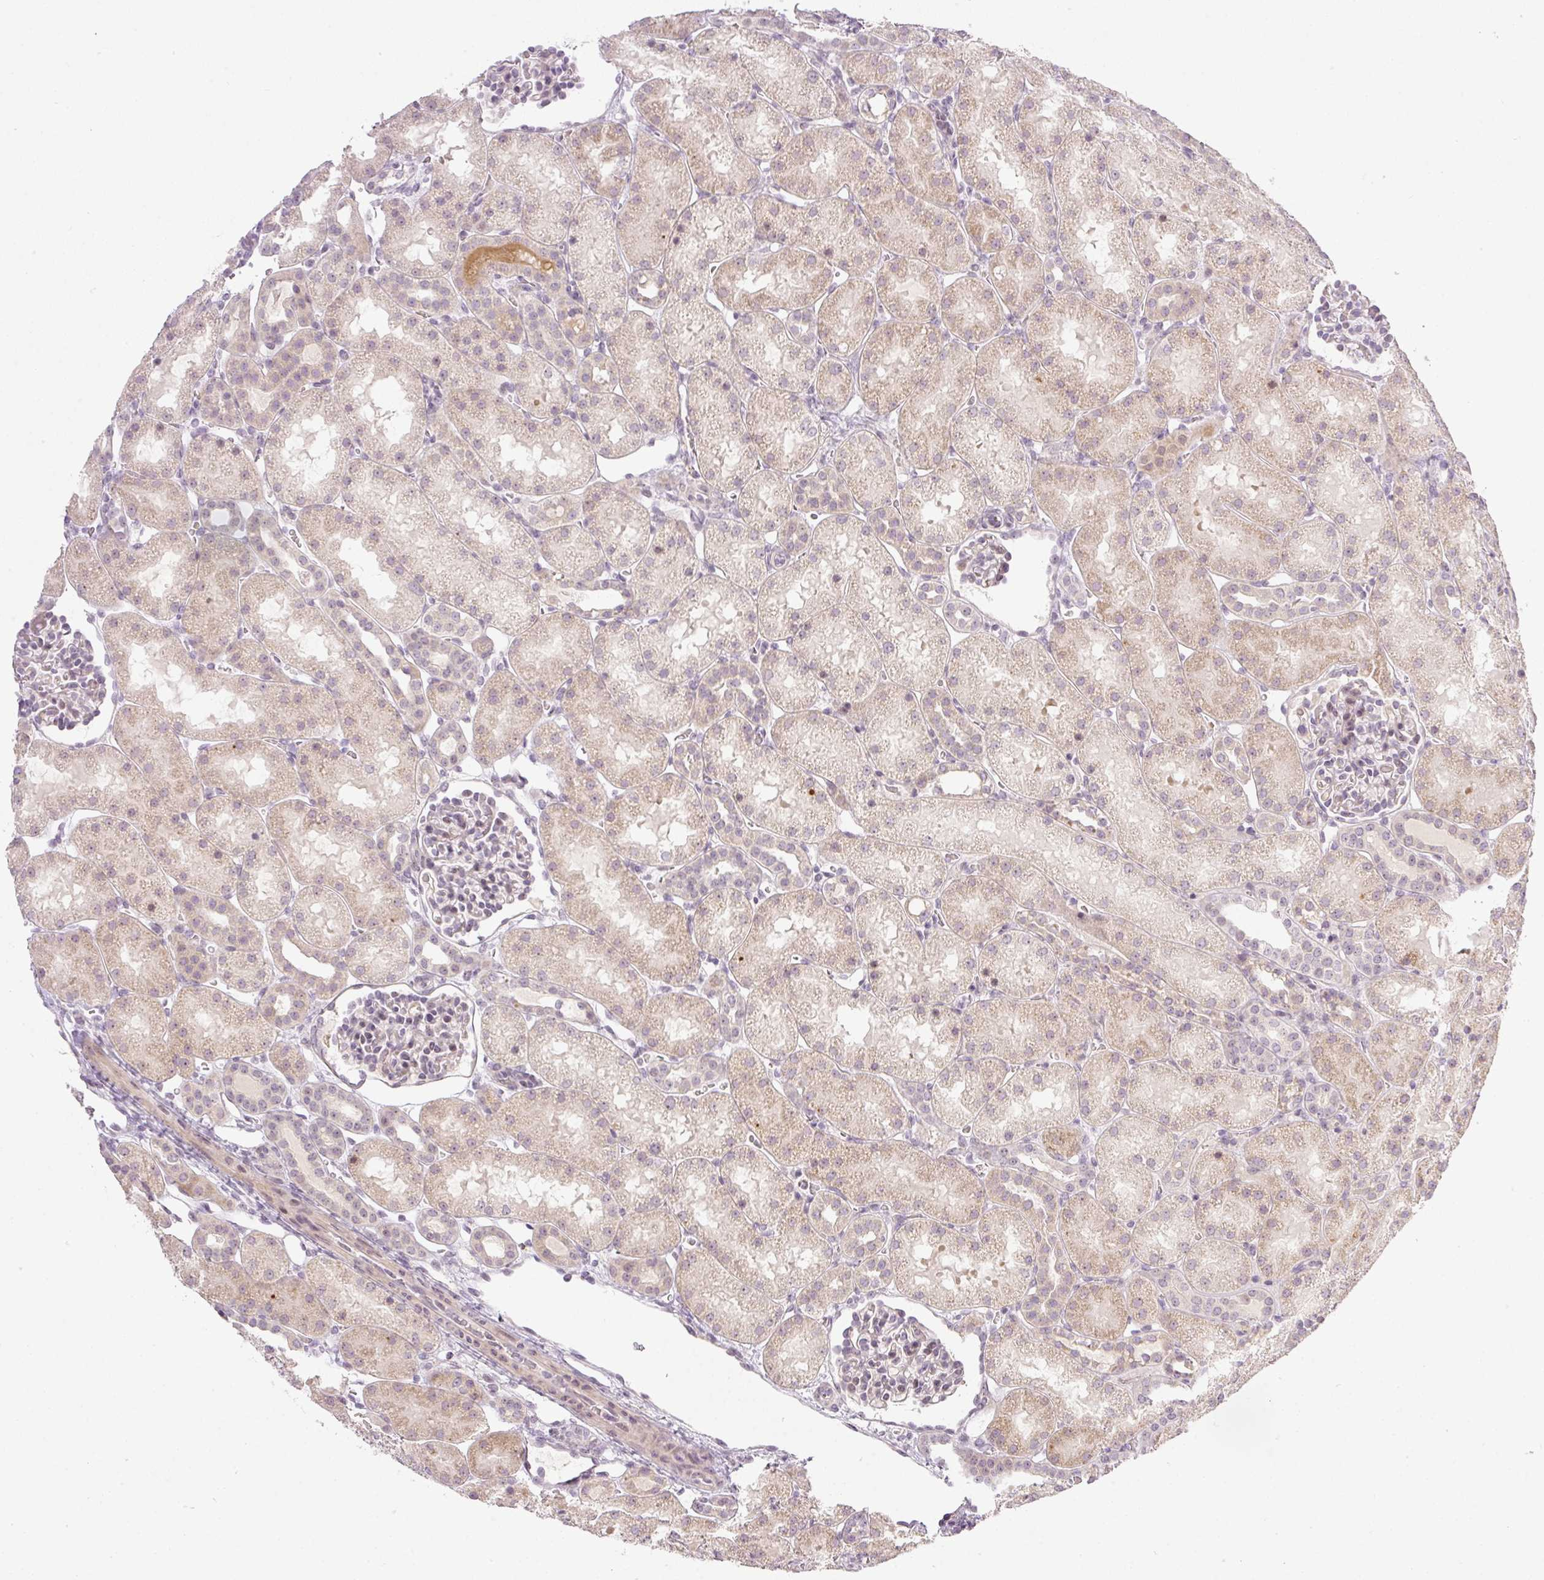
{"staining": {"intensity": "weak", "quantity": "<25%", "location": "nuclear"}, "tissue": "kidney", "cell_type": "Cells in glomeruli", "image_type": "normal", "snomed": [{"axis": "morphology", "description": "Normal tissue, NOS"}, {"axis": "topography", "description": "Kidney"}], "caption": "IHC micrograph of normal kidney stained for a protein (brown), which shows no staining in cells in glomeruli.", "gene": "AAR2", "patient": {"sex": "male", "age": 2}}